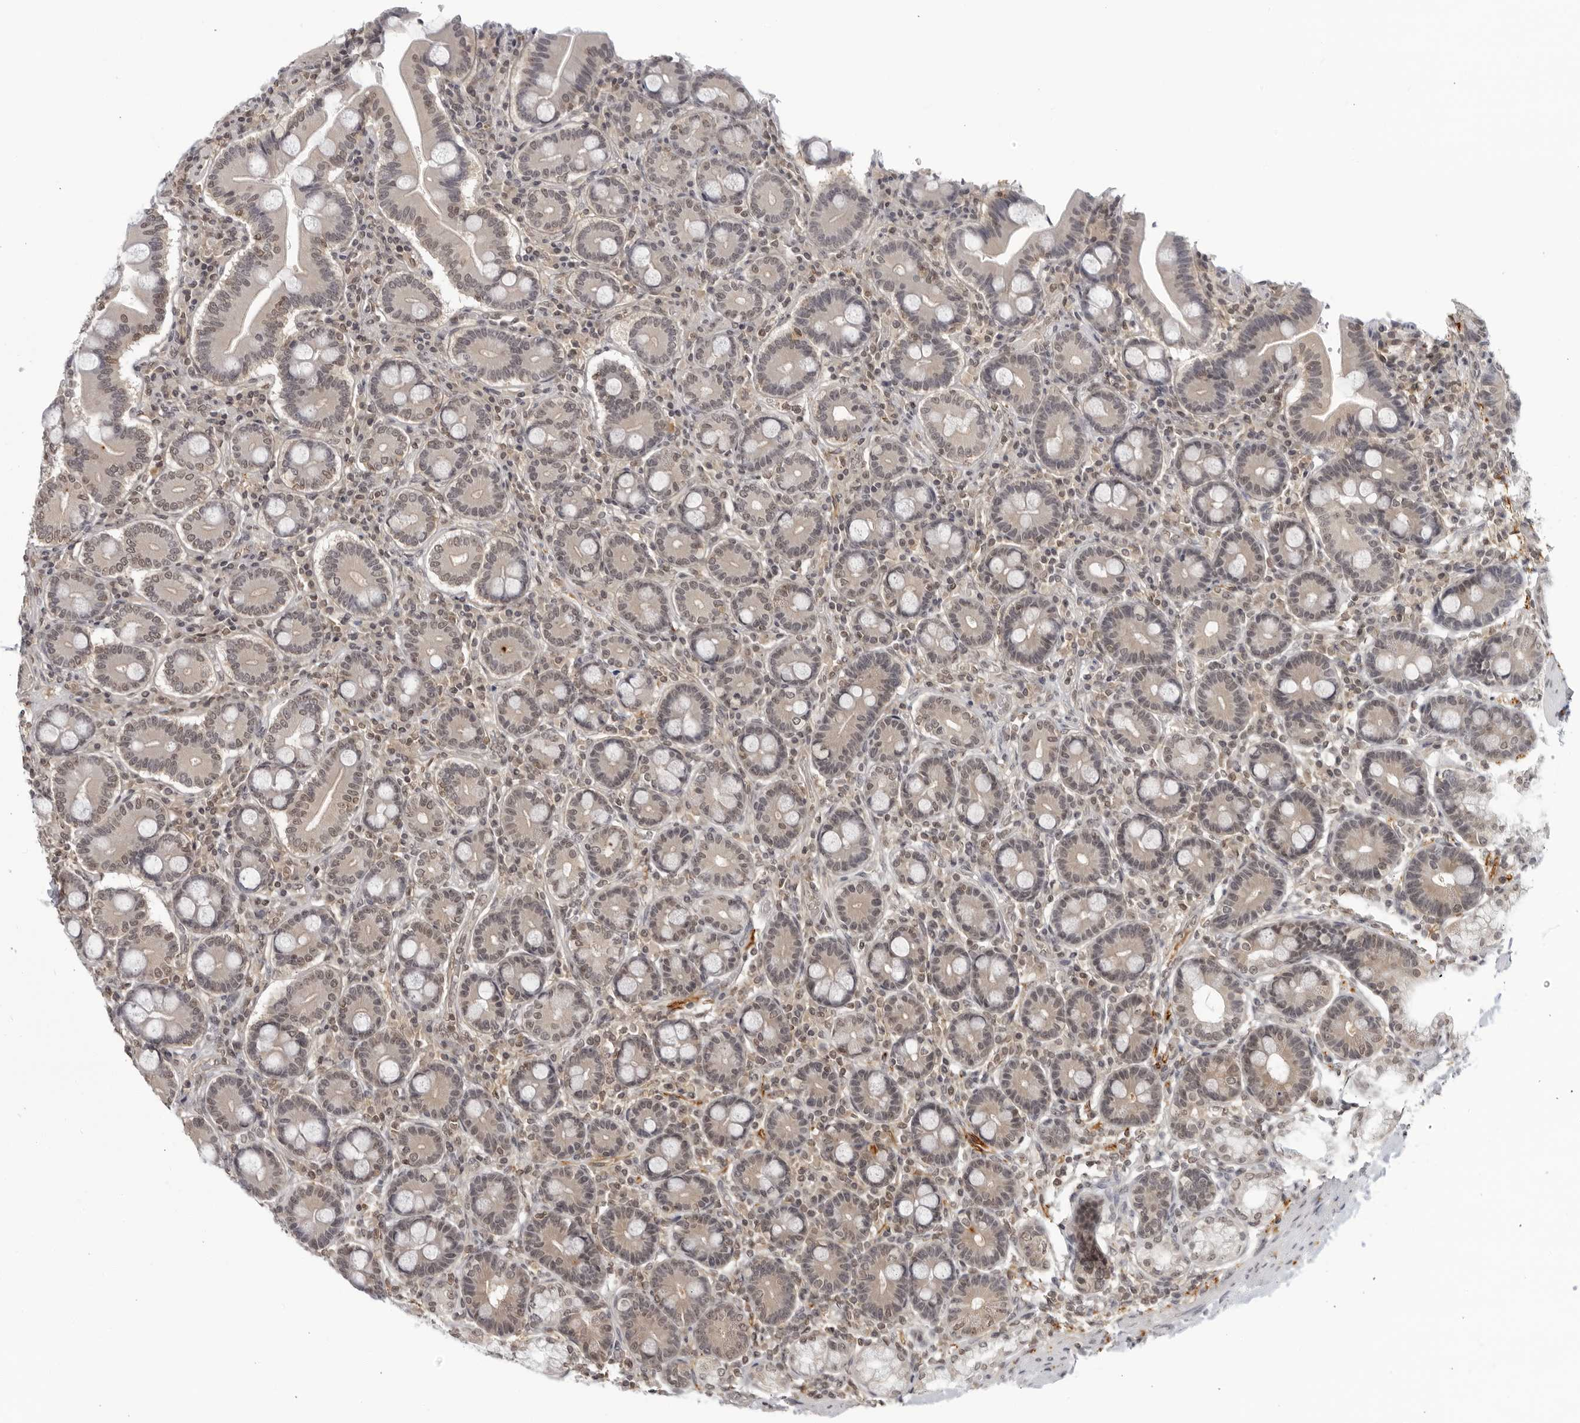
{"staining": {"intensity": "weak", "quantity": "25%-75%", "location": "cytoplasmic/membranous,nuclear"}, "tissue": "duodenum", "cell_type": "Glandular cells", "image_type": "normal", "snomed": [{"axis": "morphology", "description": "Normal tissue, NOS"}, {"axis": "topography", "description": "Duodenum"}], "caption": "Normal duodenum reveals weak cytoplasmic/membranous,nuclear expression in approximately 25%-75% of glandular cells The staining is performed using DAB brown chromogen to label protein expression. The nuclei are counter-stained blue using hematoxylin..", "gene": "CC2D1B", "patient": {"sex": "male", "age": 50}}